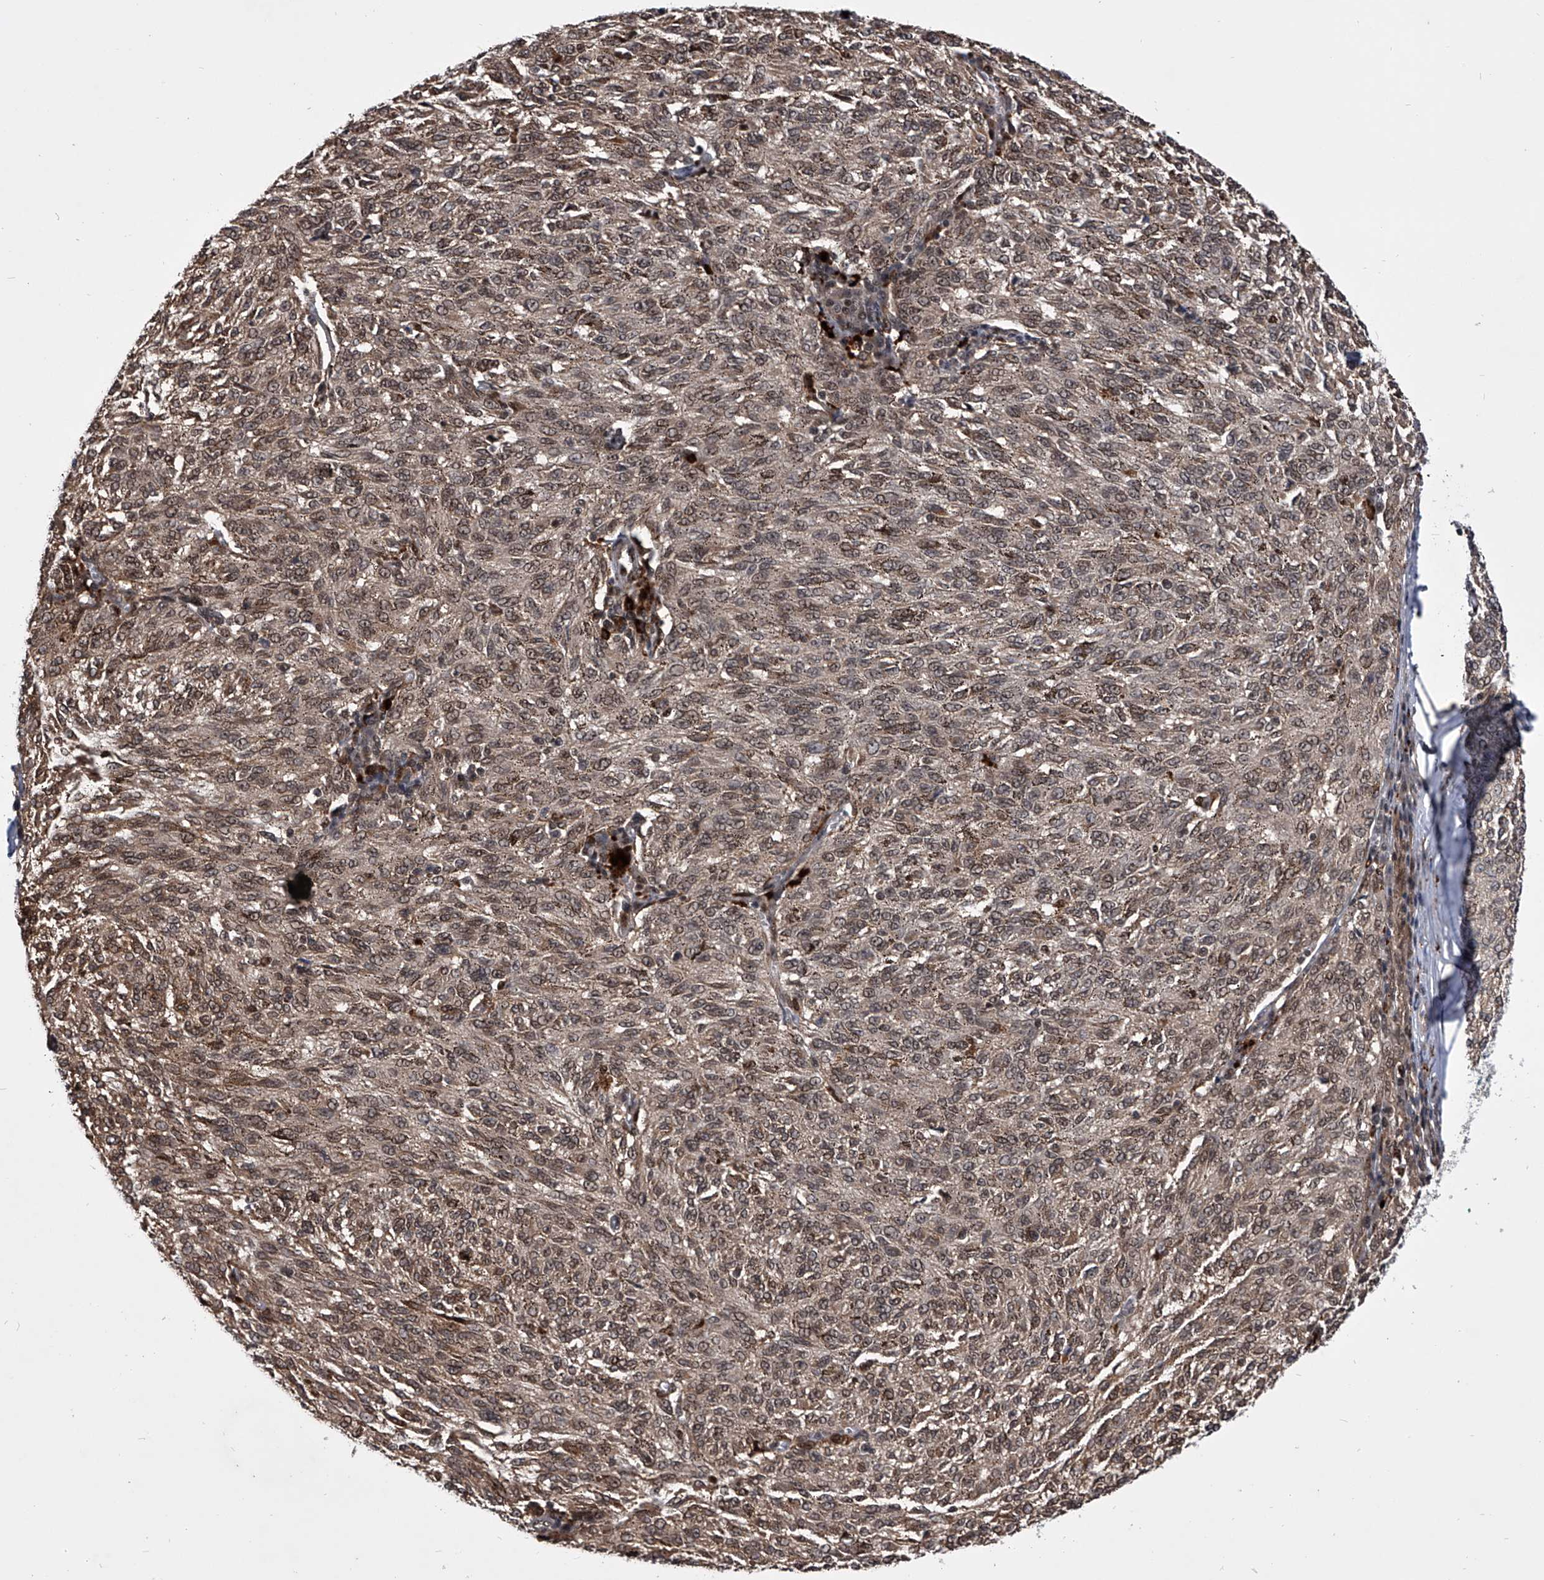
{"staining": {"intensity": "moderate", "quantity": ">75%", "location": "cytoplasmic/membranous,nuclear"}, "tissue": "melanoma", "cell_type": "Tumor cells", "image_type": "cancer", "snomed": [{"axis": "morphology", "description": "Malignant melanoma, NOS"}, {"axis": "topography", "description": "Skin"}], "caption": "Protein expression analysis of melanoma displays moderate cytoplasmic/membranous and nuclear positivity in approximately >75% of tumor cells.", "gene": "CMTR1", "patient": {"sex": "female", "age": 72}}